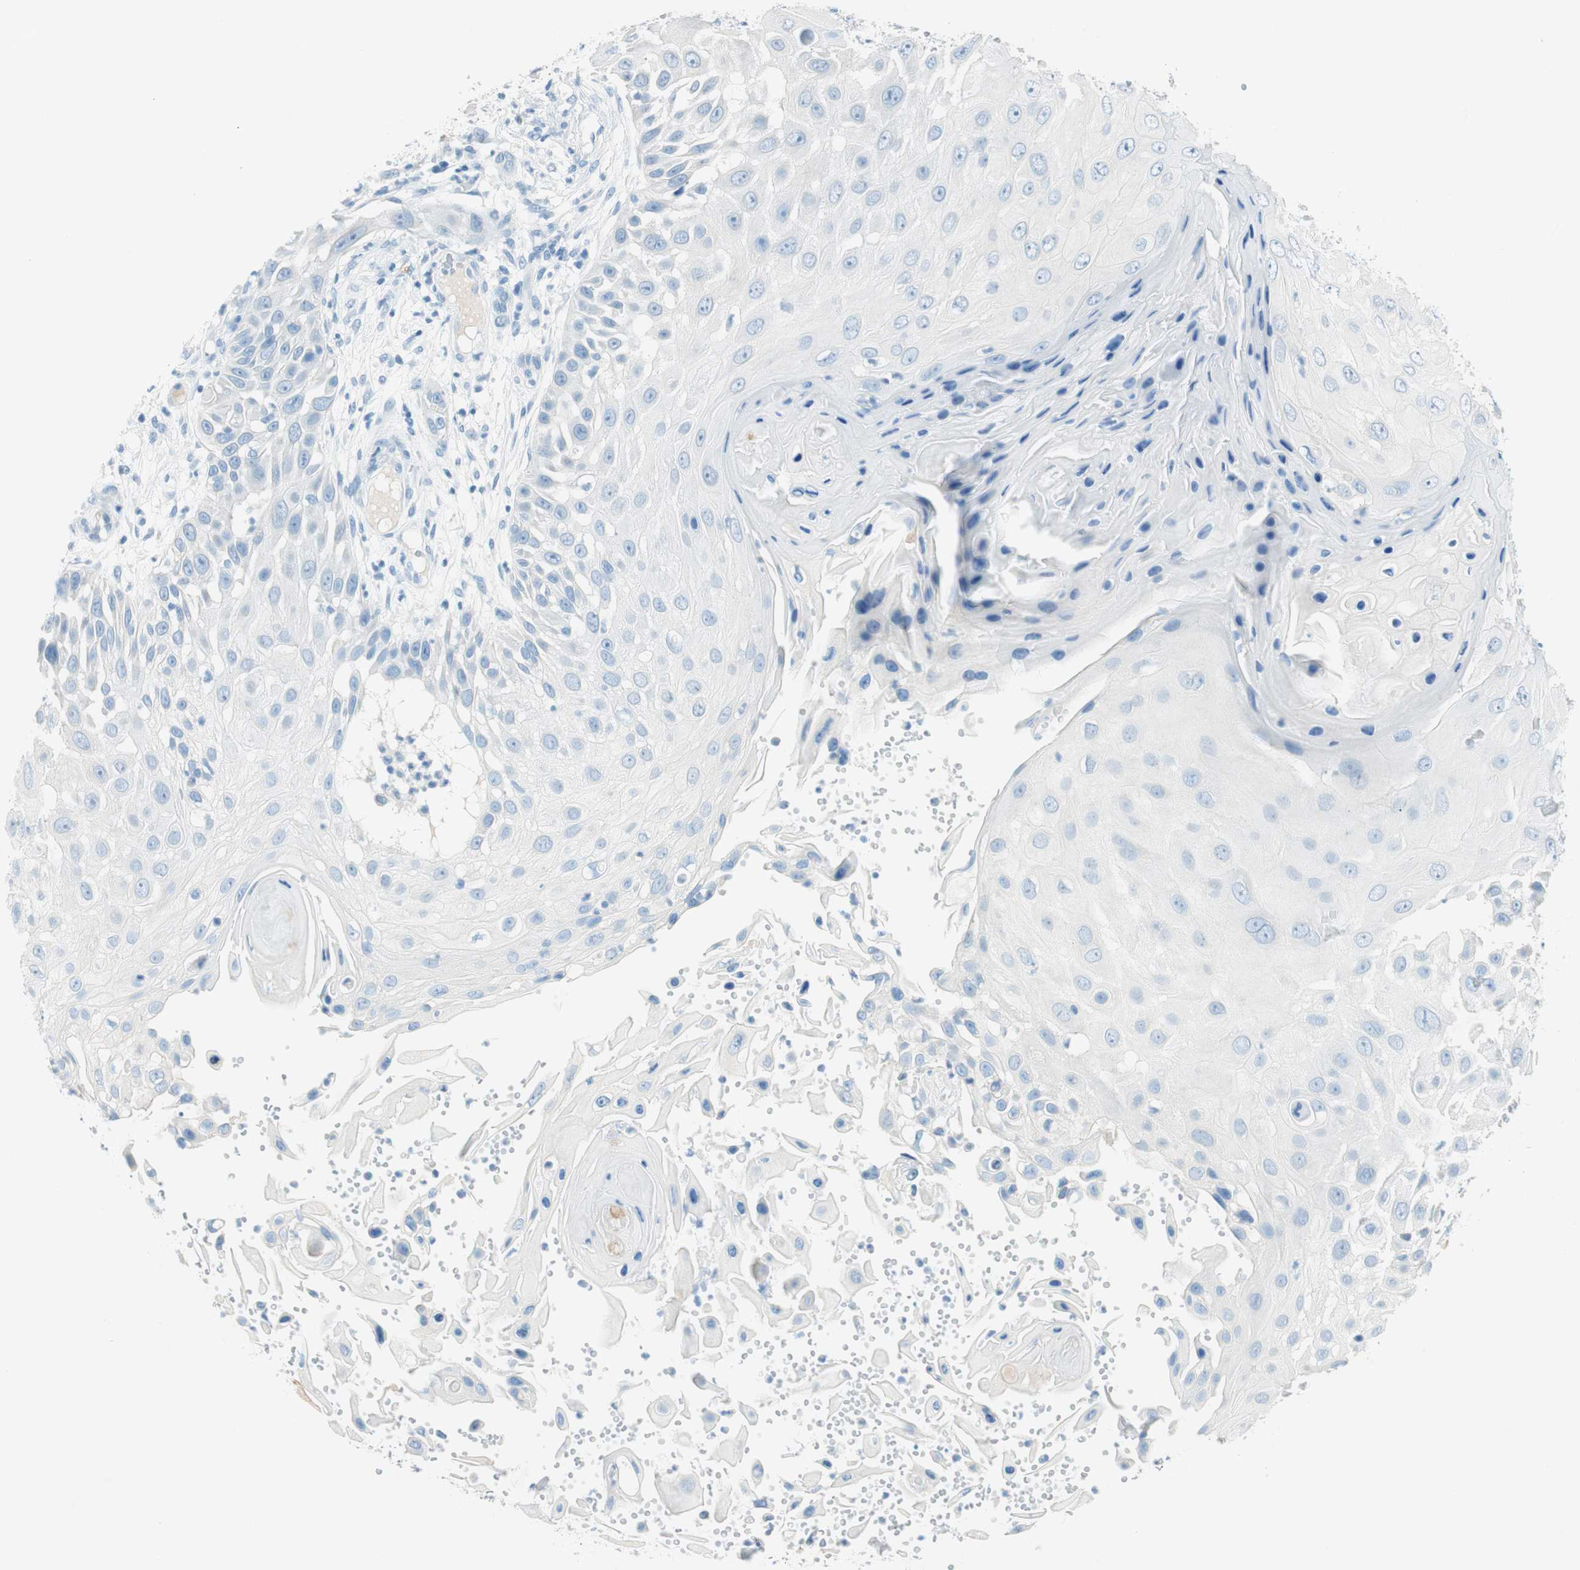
{"staining": {"intensity": "negative", "quantity": "none", "location": "none"}, "tissue": "skin cancer", "cell_type": "Tumor cells", "image_type": "cancer", "snomed": [{"axis": "morphology", "description": "Squamous cell carcinoma, NOS"}, {"axis": "topography", "description": "Skin"}], "caption": "High magnification brightfield microscopy of skin squamous cell carcinoma stained with DAB (3,3'-diaminobenzidine) (brown) and counterstained with hematoxylin (blue): tumor cells show no significant staining.", "gene": "TNFRSF13C", "patient": {"sex": "female", "age": 44}}